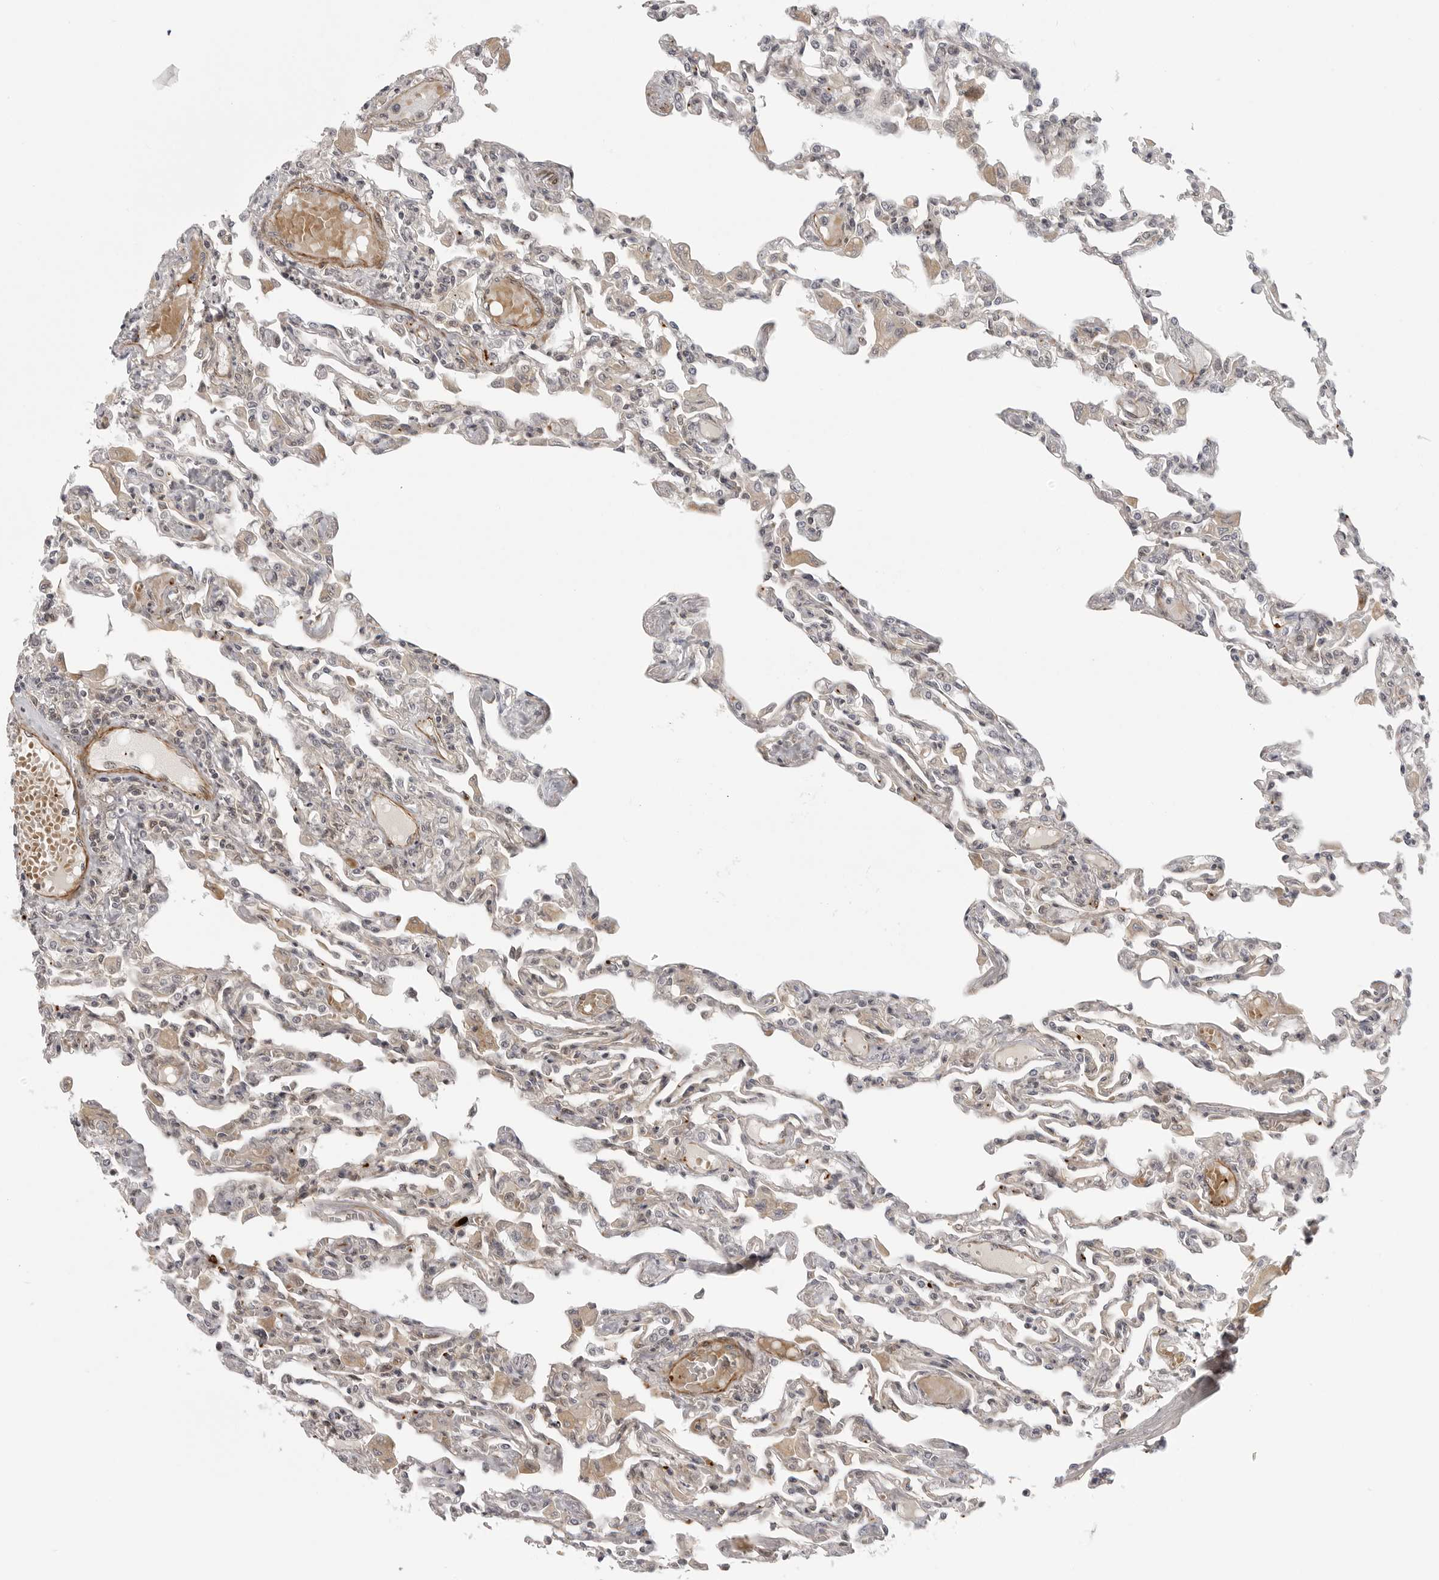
{"staining": {"intensity": "weak", "quantity": "25%-75%", "location": "cytoplasmic/membranous"}, "tissue": "lung", "cell_type": "Alveolar cells", "image_type": "normal", "snomed": [{"axis": "morphology", "description": "Normal tissue, NOS"}, {"axis": "topography", "description": "Bronchus"}, {"axis": "topography", "description": "Lung"}], "caption": "Lung stained with DAB immunohistochemistry (IHC) exhibits low levels of weak cytoplasmic/membranous expression in about 25%-75% of alveolar cells. (DAB (3,3'-diaminobenzidine) = brown stain, brightfield microscopy at high magnification).", "gene": "TUT4", "patient": {"sex": "female", "age": 49}}